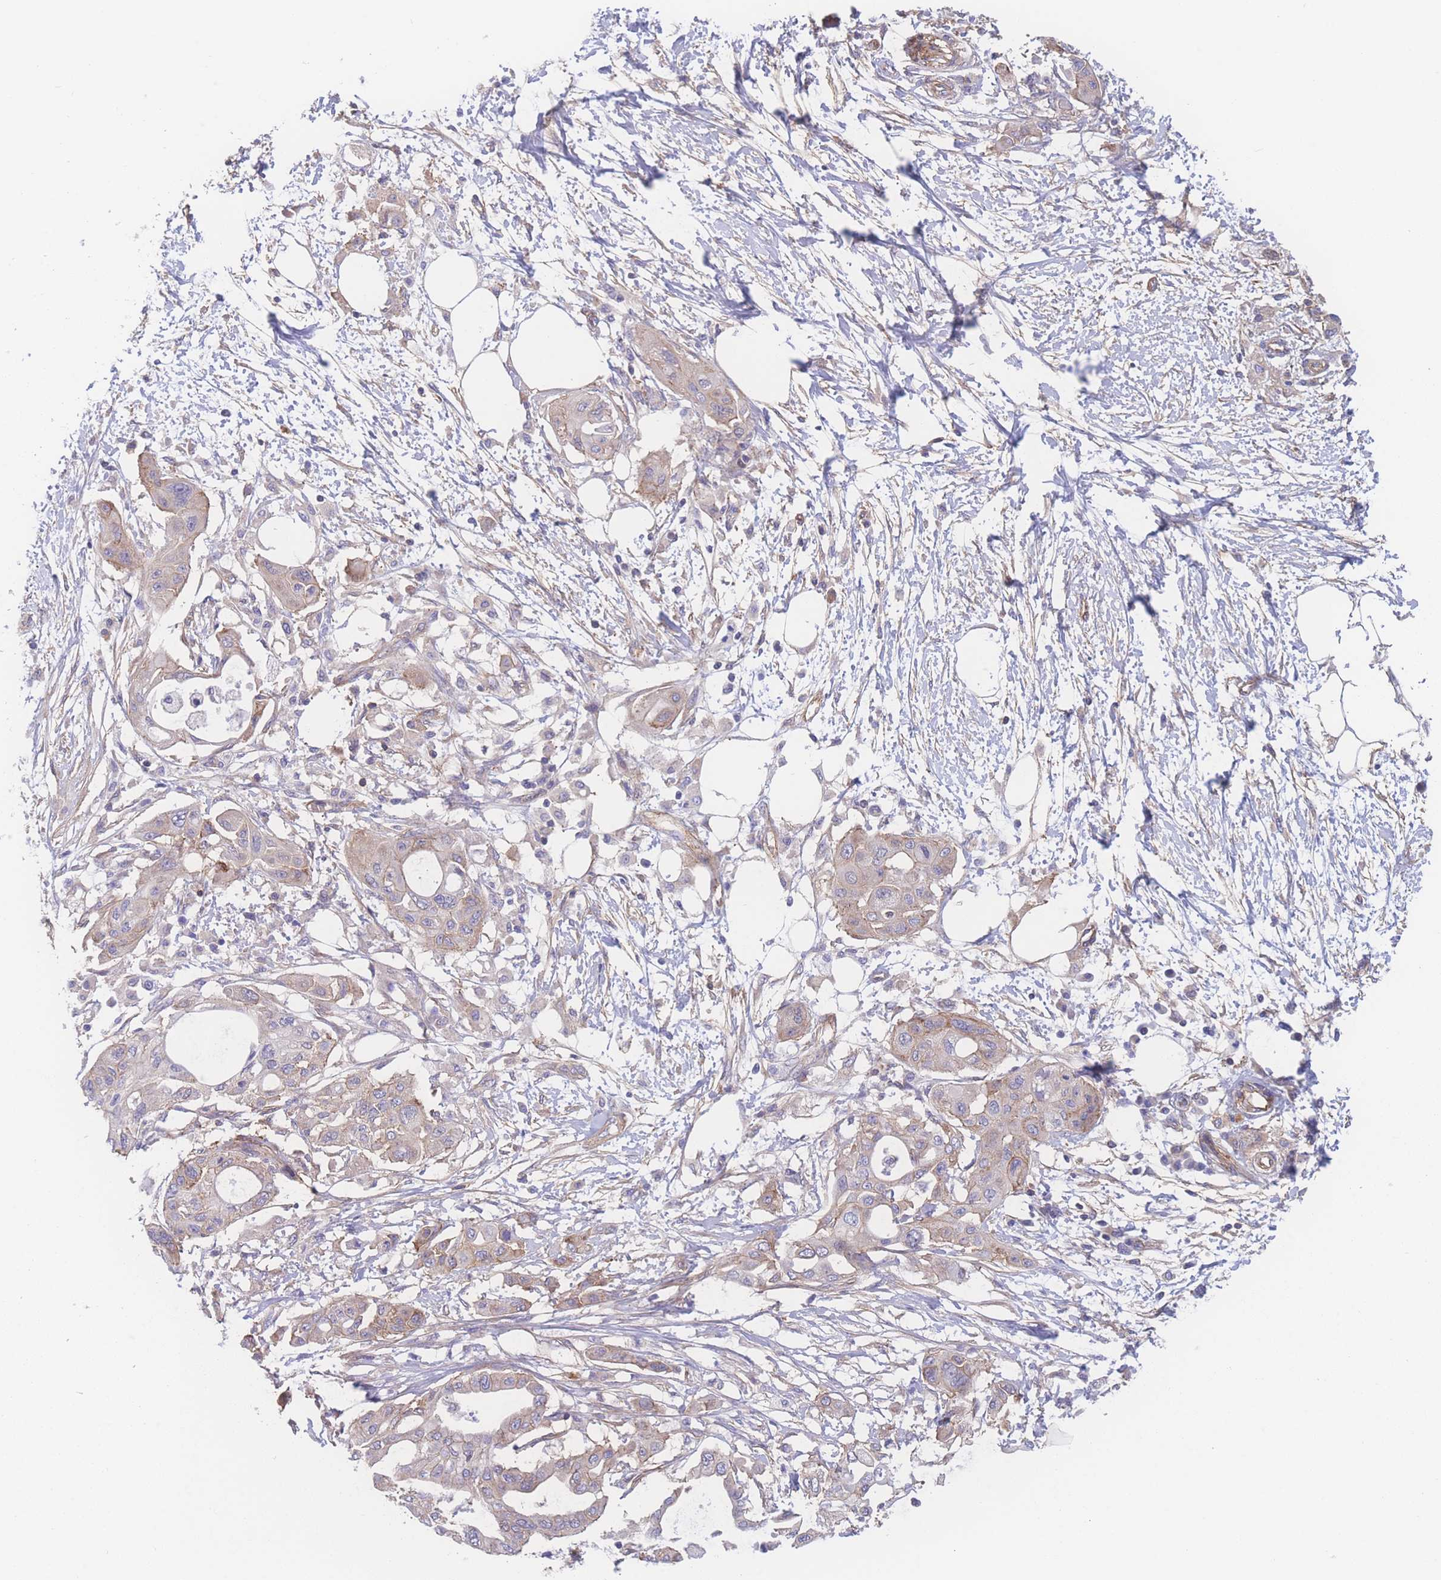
{"staining": {"intensity": "weak", "quantity": "<25%", "location": "cytoplasmic/membranous"}, "tissue": "pancreatic cancer", "cell_type": "Tumor cells", "image_type": "cancer", "snomed": [{"axis": "morphology", "description": "Adenocarcinoma, NOS"}, {"axis": "topography", "description": "Pancreas"}], "caption": "Immunohistochemistry of pancreatic adenocarcinoma reveals no expression in tumor cells.", "gene": "CFAP97", "patient": {"sex": "male", "age": 68}}